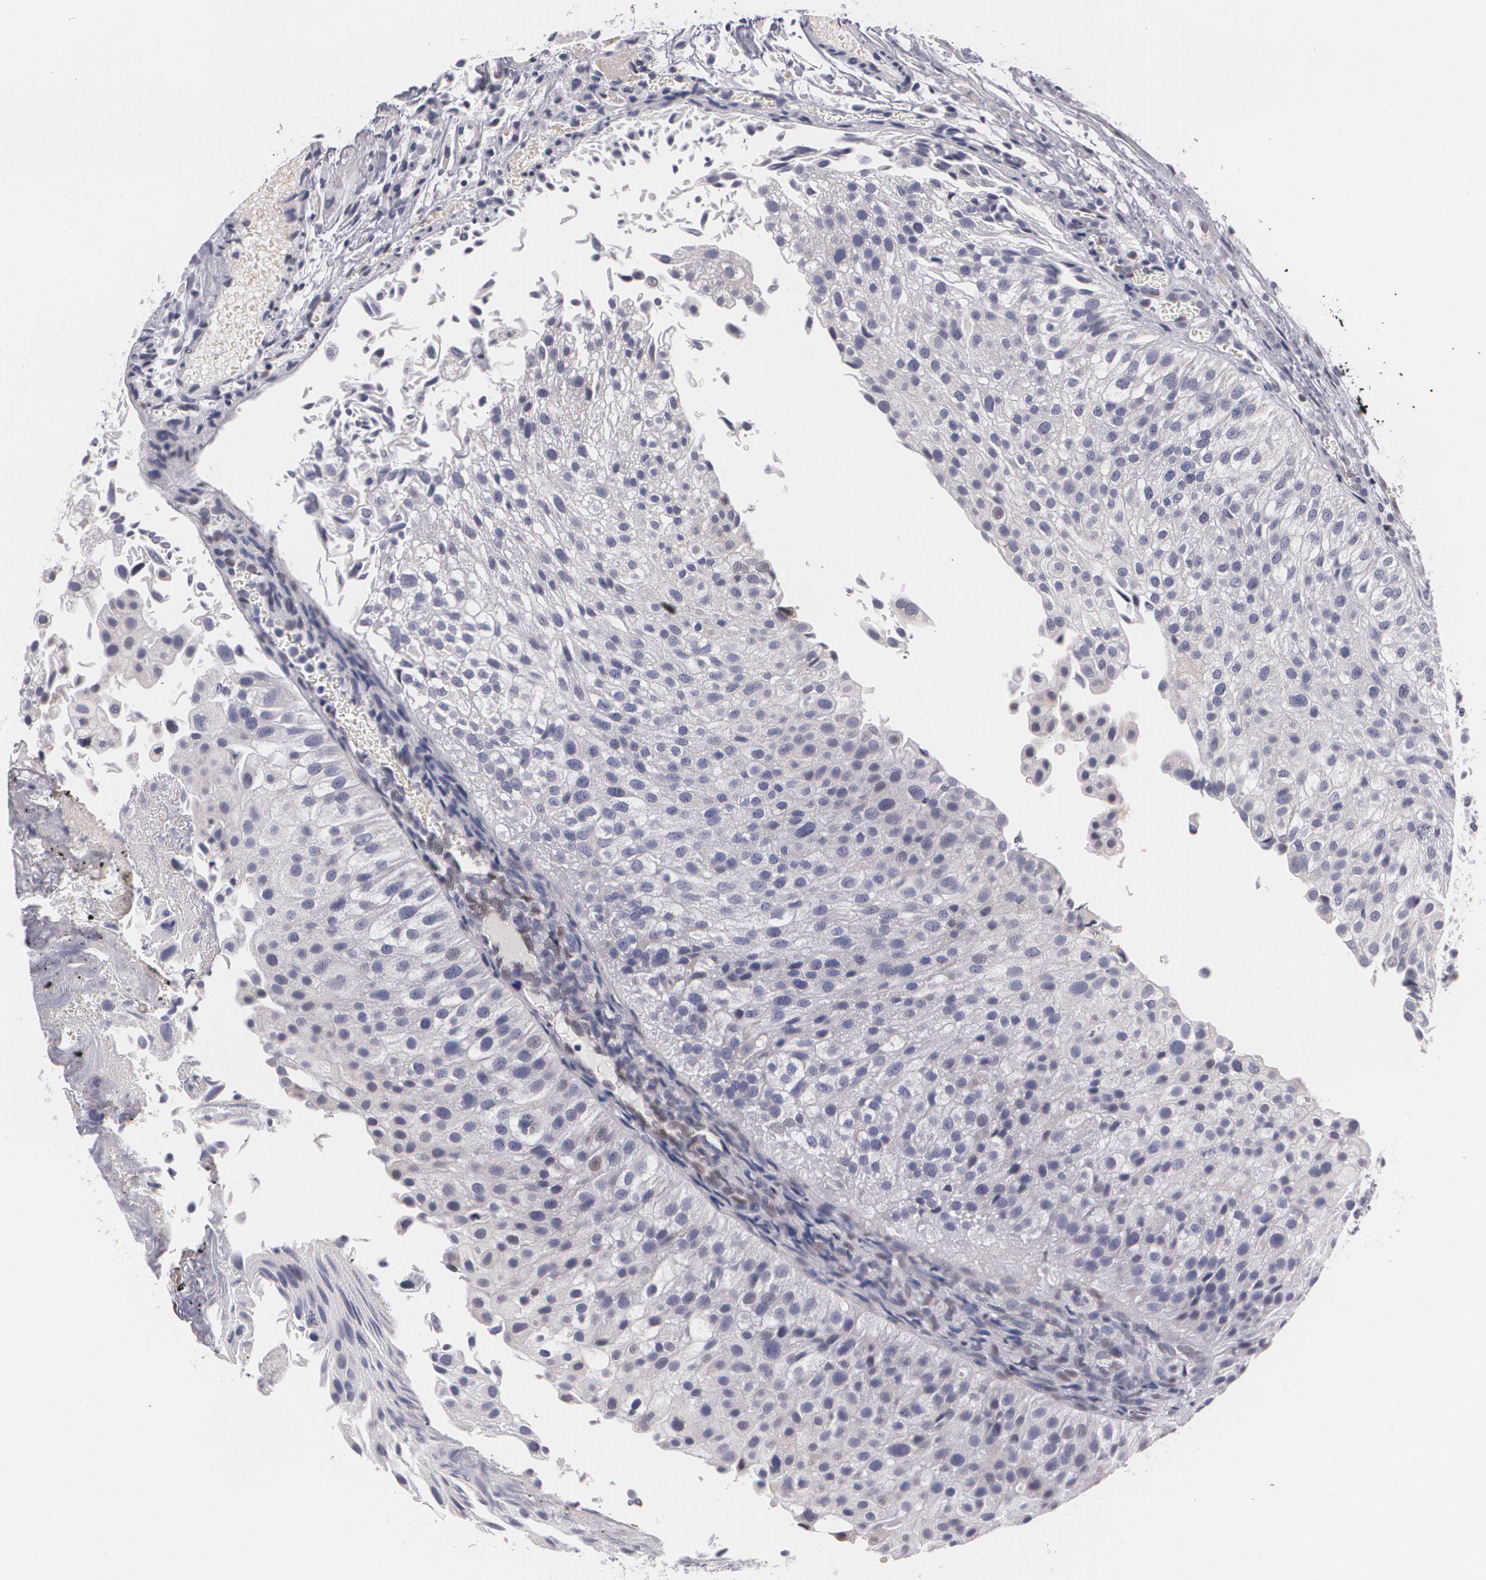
{"staining": {"intensity": "negative", "quantity": "none", "location": "none"}, "tissue": "urothelial cancer", "cell_type": "Tumor cells", "image_type": "cancer", "snomed": [{"axis": "morphology", "description": "Urothelial carcinoma, Low grade"}, {"axis": "topography", "description": "Urinary bladder"}], "caption": "DAB immunohistochemical staining of low-grade urothelial carcinoma demonstrates no significant staining in tumor cells.", "gene": "ZBTB16", "patient": {"sex": "female", "age": 89}}